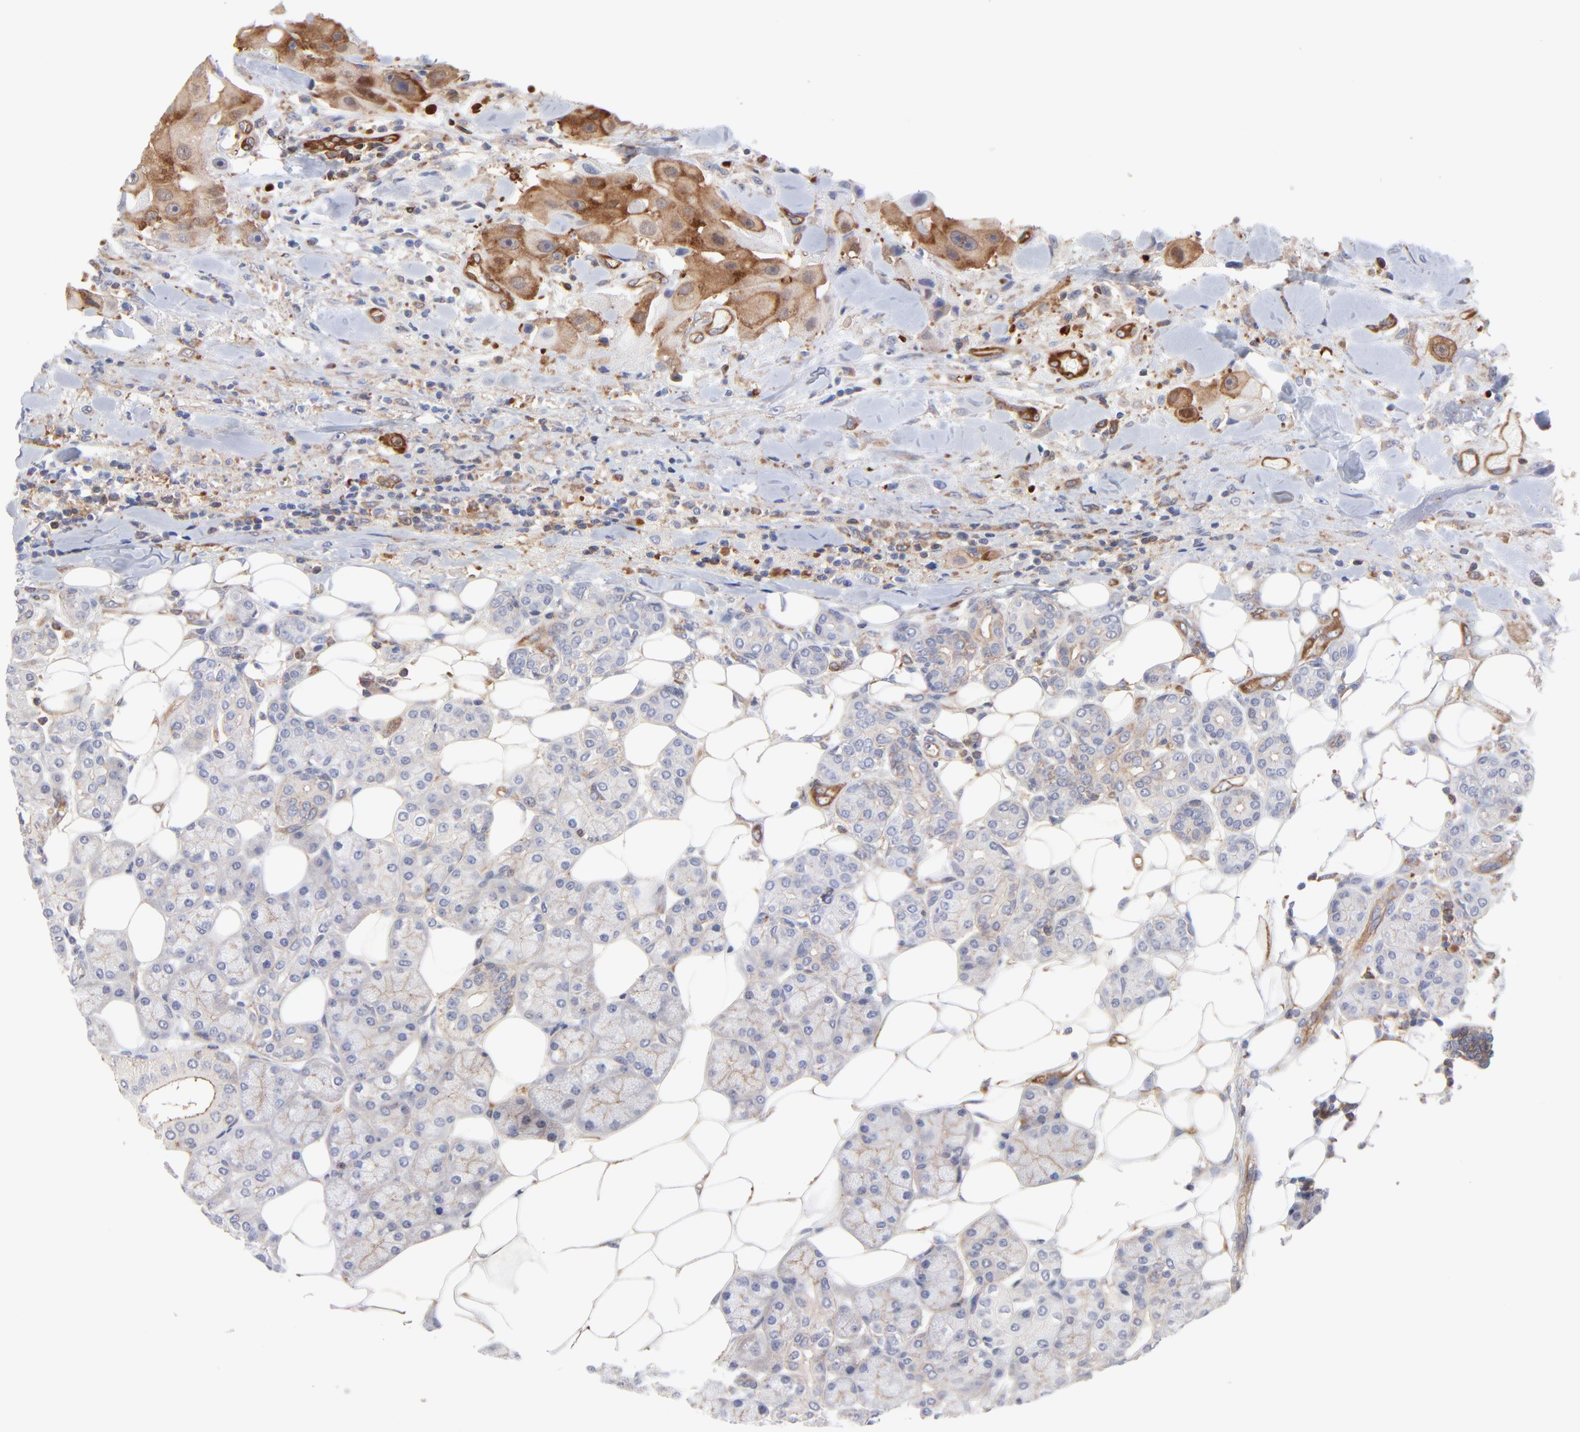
{"staining": {"intensity": "moderate", "quantity": ">75%", "location": "cytoplasmic/membranous"}, "tissue": "head and neck cancer", "cell_type": "Tumor cells", "image_type": "cancer", "snomed": [{"axis": "morphology", "description": "Normal tissue, NOS"}, {"axis": "morphology", "description": "Adenocarcinoma, NOS"}, {"axis": "topography", "description": "Salivary gland"}, {"axis": "topography", "description": "Head-Neck"}], "caption": "About >75% of tumor cells in human head and neck cancer show moderate cytoplasmic/membranous protein positivity as visualized by brown immunohistochemical staining.", "gene": "PXN", "patient": {"sex": "male", "age": 80}}